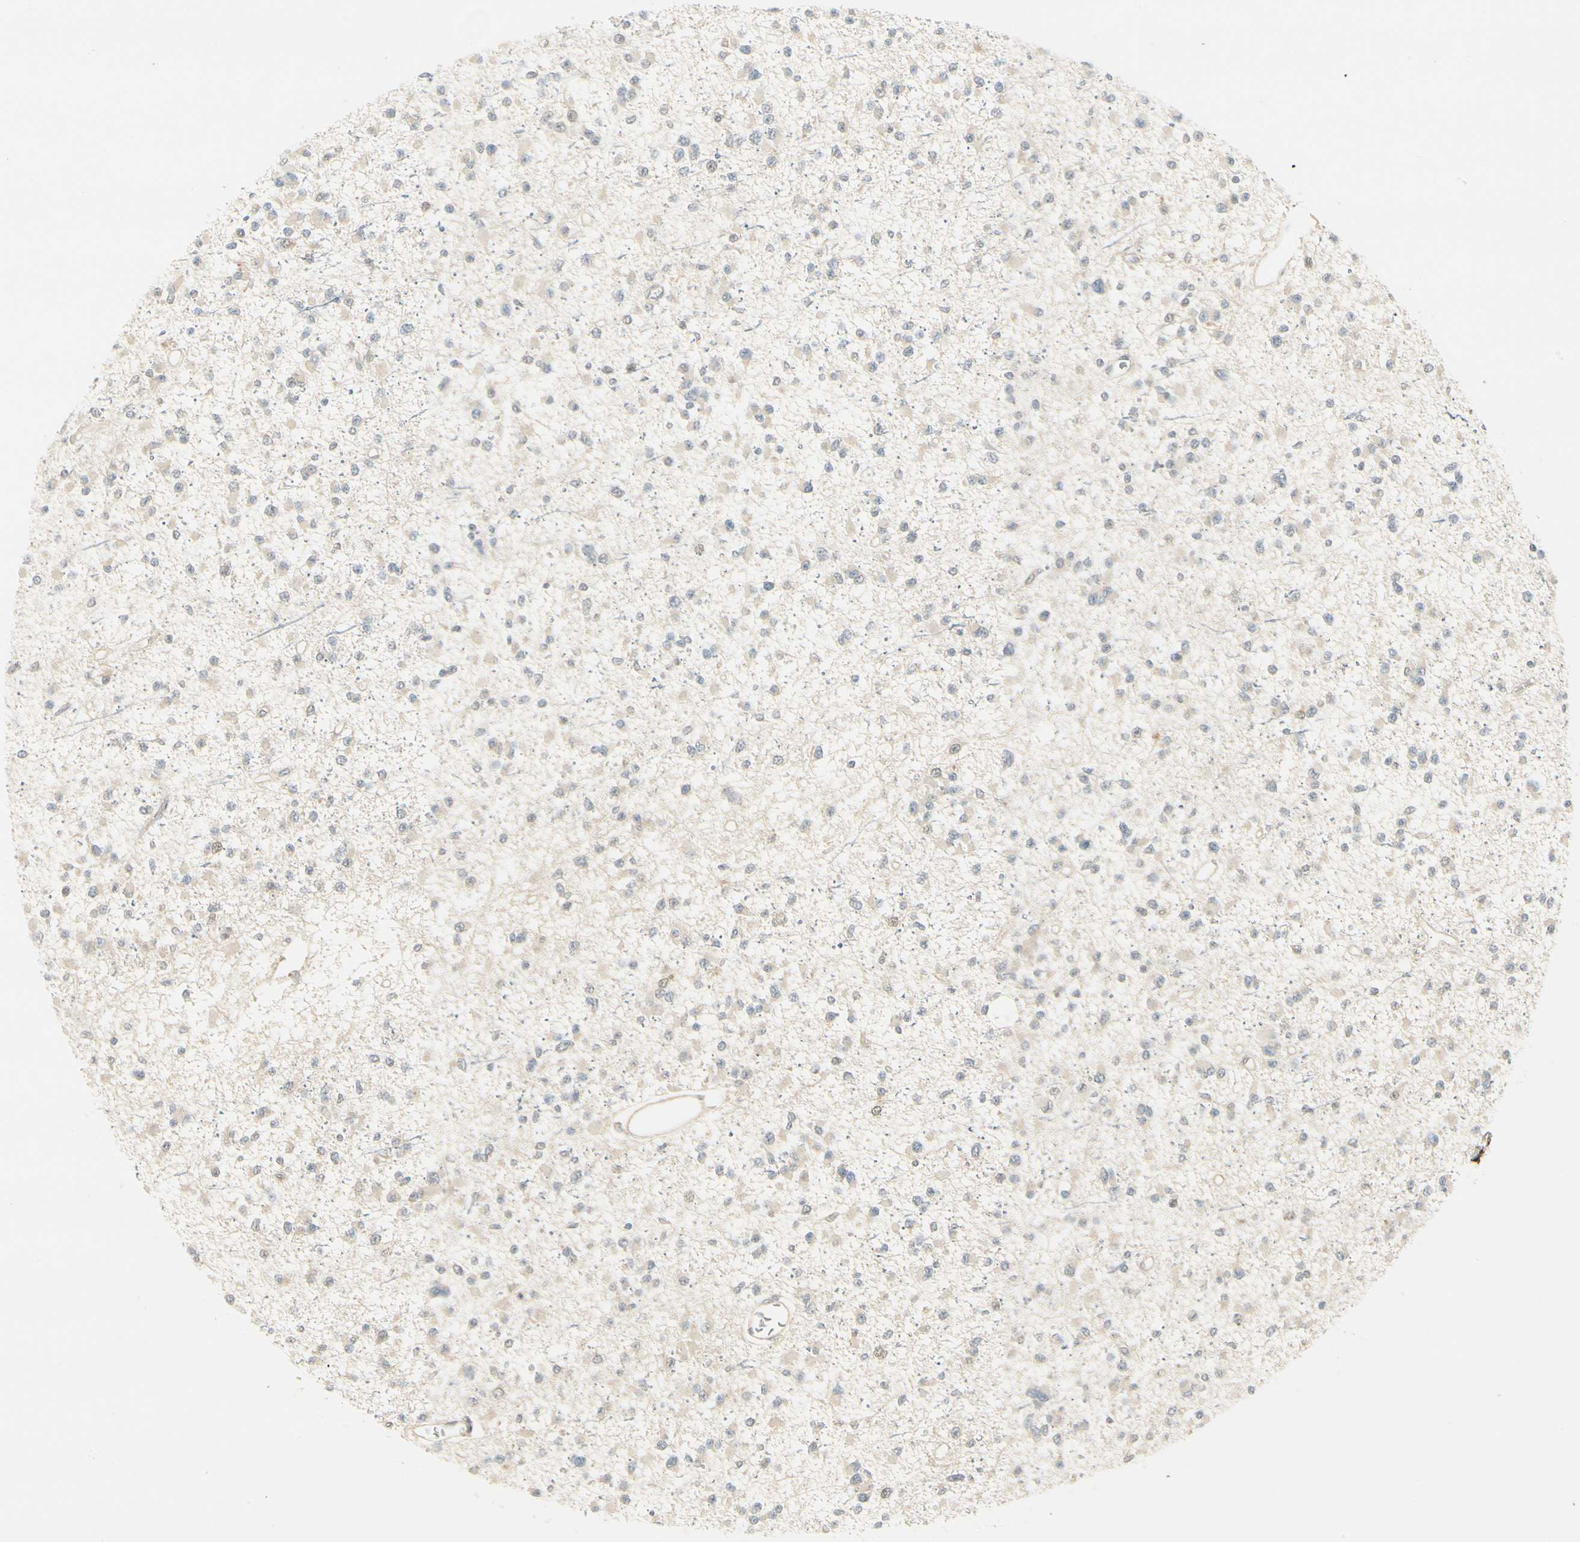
{"staining": {"intensity": "negative", "quantity": "none", "location": "none"}, "tissue": "glioma", "cell_type": "Tumor cells", "image_type": "cancer", "snomed": [{"axis": "morphology", "description": "Glioma, malignant, Low grade"}, {"axis": "topography", "description": "Brain"}], "caption": "Immunohistochemistry of glioma shows no staining in tumor cells.", "gene": "EPHB3", "patient": {"sex": "female", "age": 22}}